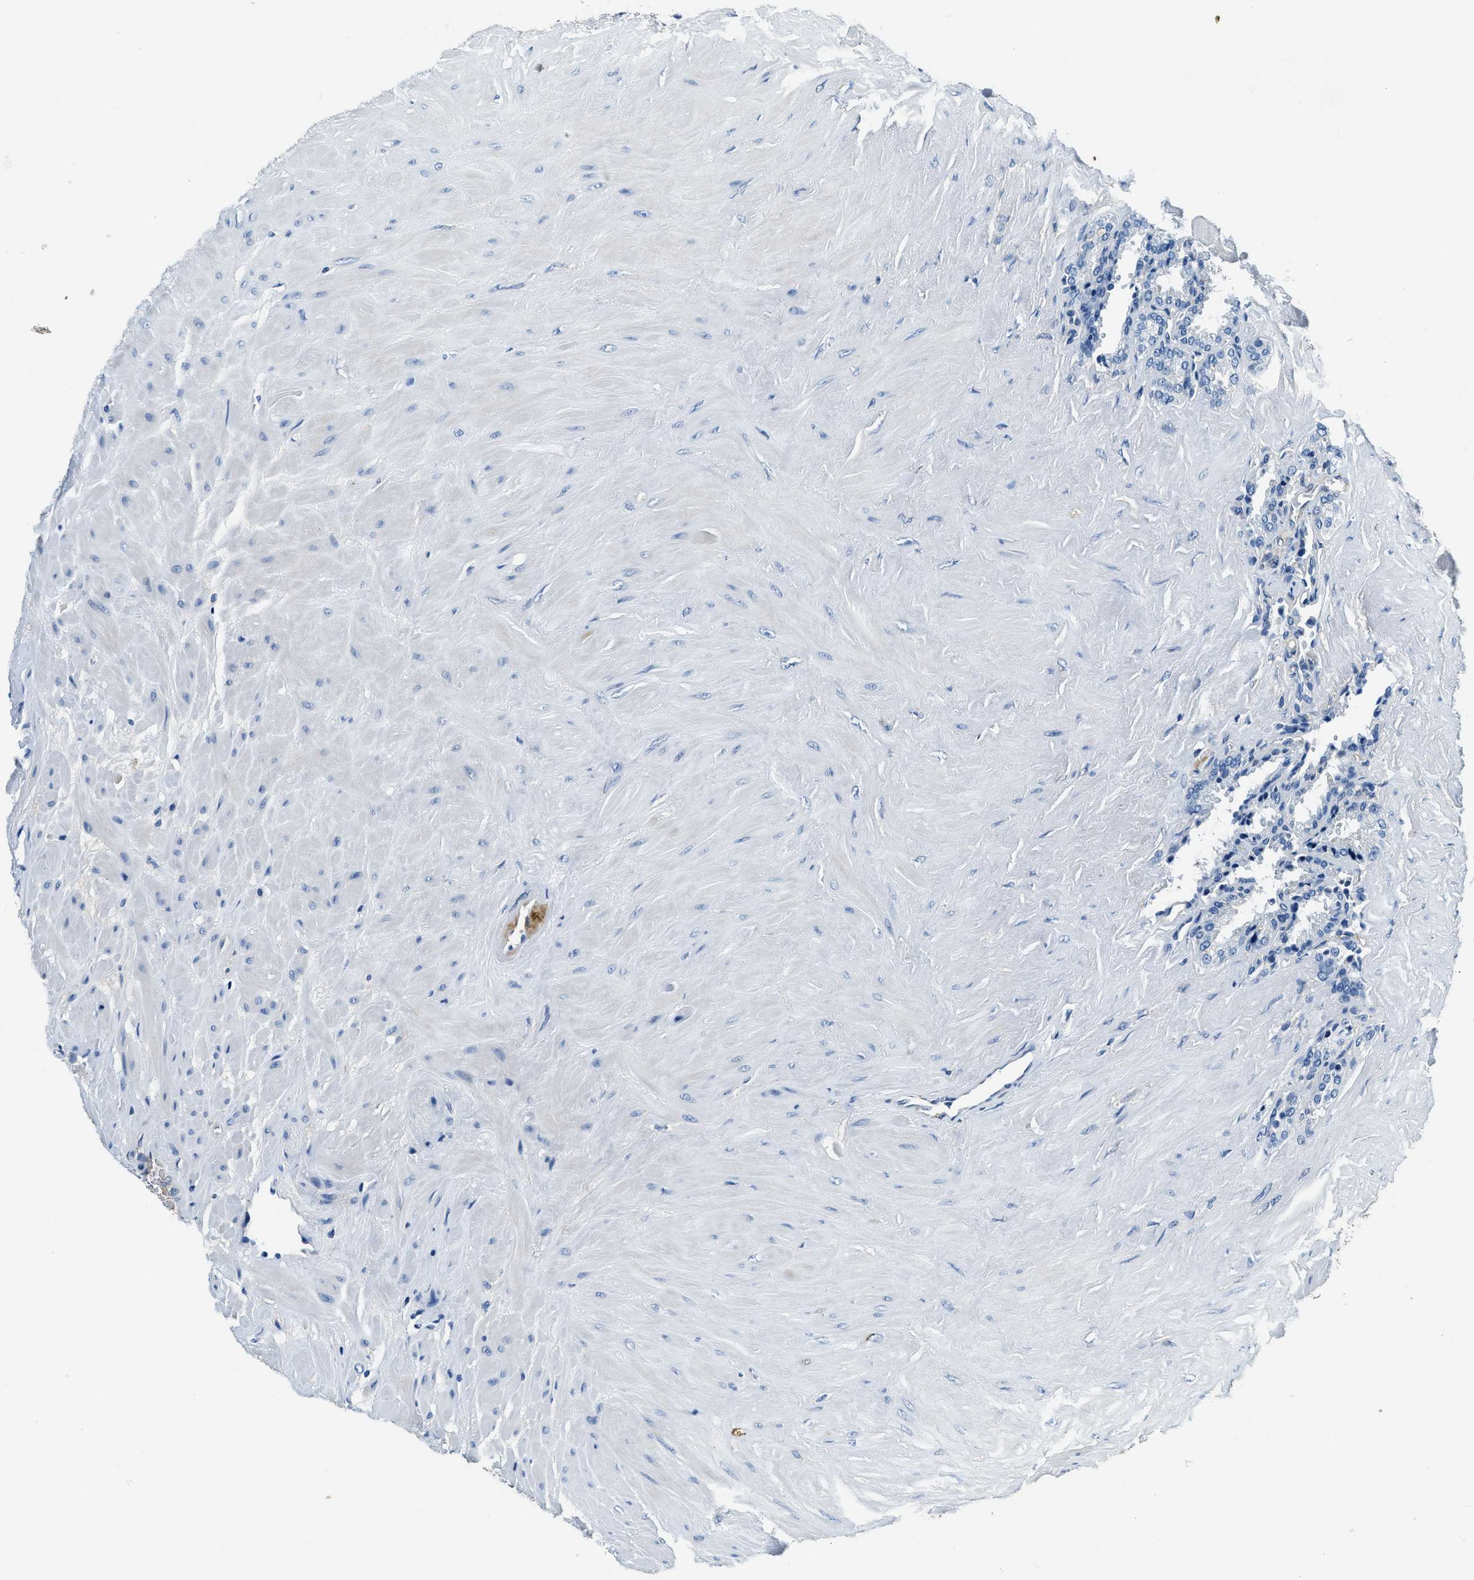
{"staining": {"intensity": "negative", "quantity": "none", "location": "none"}, "tissue": "seminal vesicle", "cell_type": "Glandular cells", "image_type": "normal", "snomed": [{"axis": "morphology", "description": "Normal tissue, NOS"}, {"axis": "topography", "description": "Seminal veicle"}], "caption": "This is an immunohistochemistry histopathology image of normal seminal vesicle. There is no positivity in glandular cells.", "gene": "TMEM186", "patient": {"sex": "male", "age": 46}}